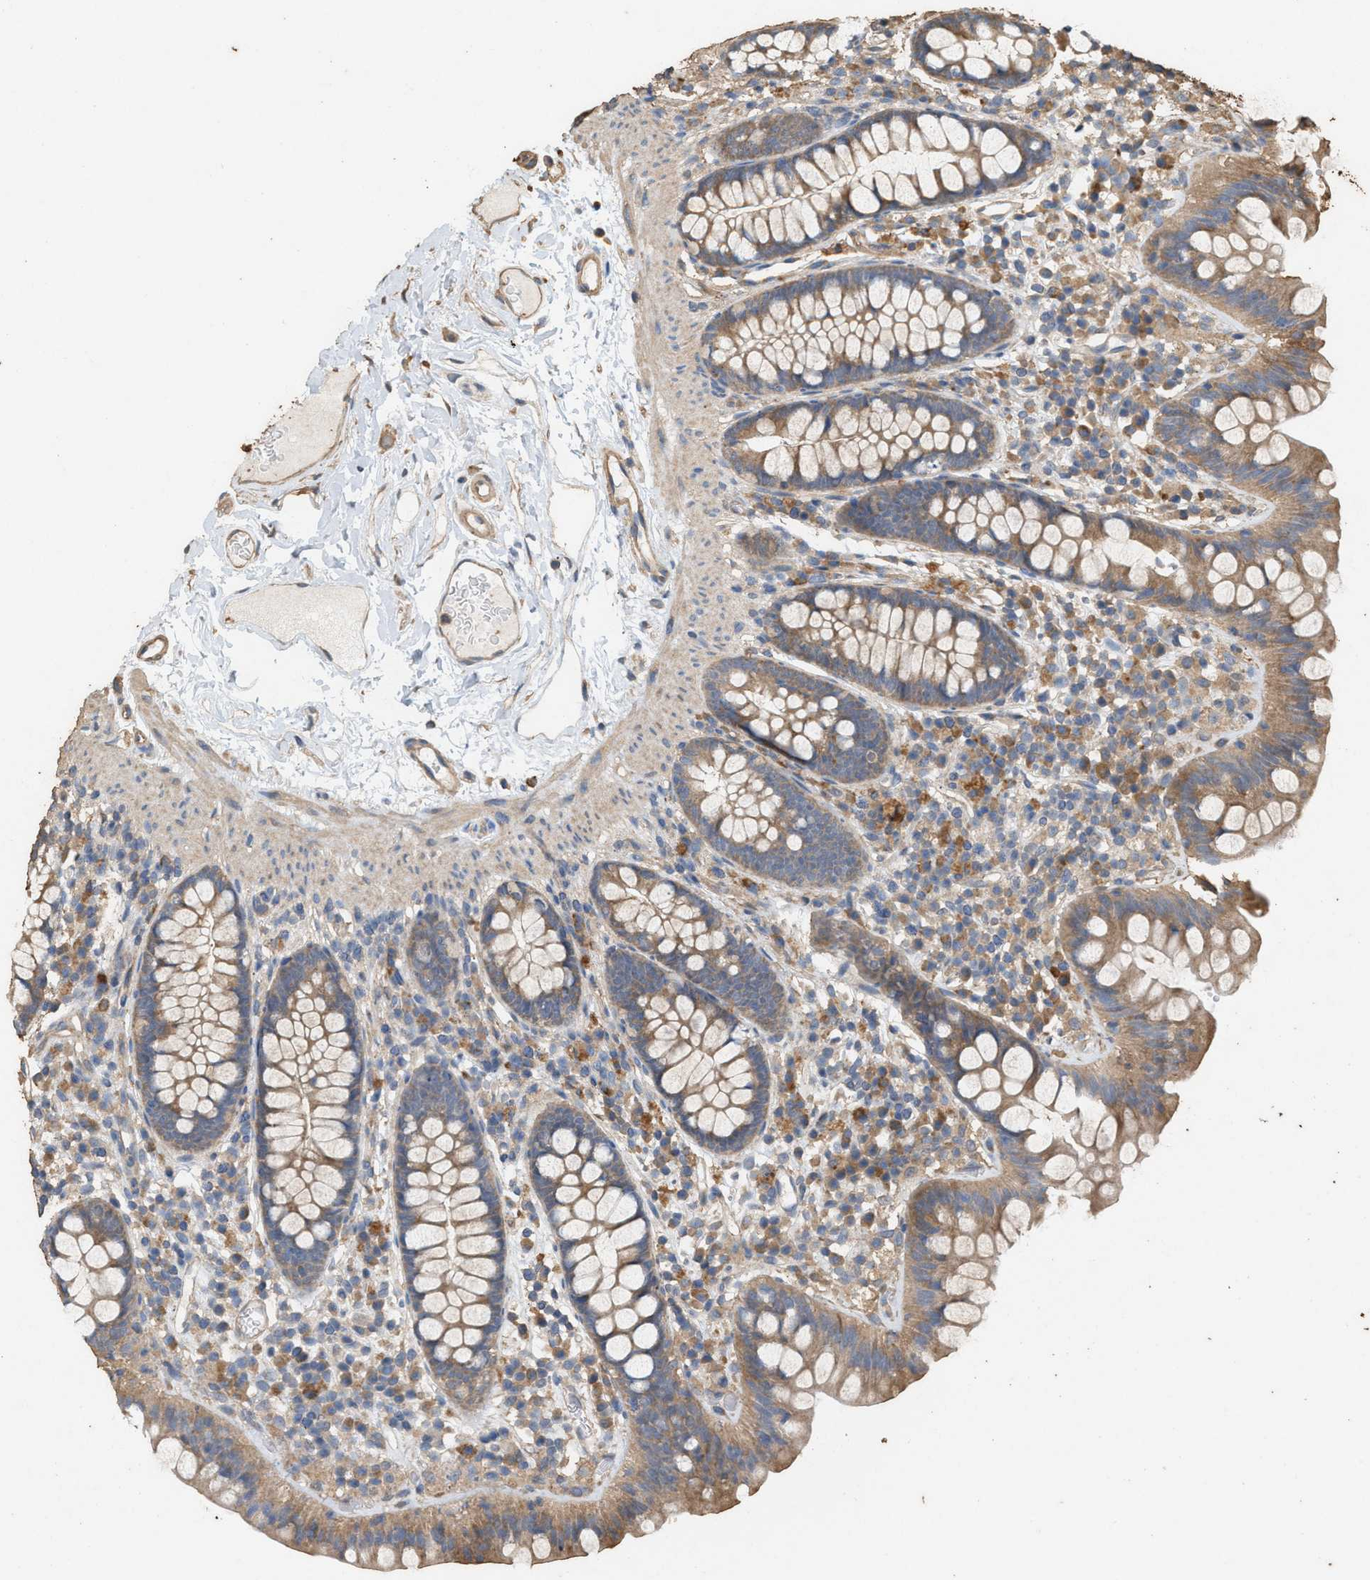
{"staining": {"intensity": "moderate", "quantity": ">75%", "location": "cytoplasmic/membranous"}, "tissue": "colon", "cell_type": "Endothelial cells", "image_type": "normal", "snomed": [{"axis": "morphology", "description": "Normal tissue, NOS"}, {"axis": "topography", "description": "Colon"}], "caption": "A brown stain highlights moderate cytoplasmic/membranous positivity of a protein in endothelial cells of unremarkable colon.", "gene": "DCAF7", "patient": {"sex": "female", "age": 80}}